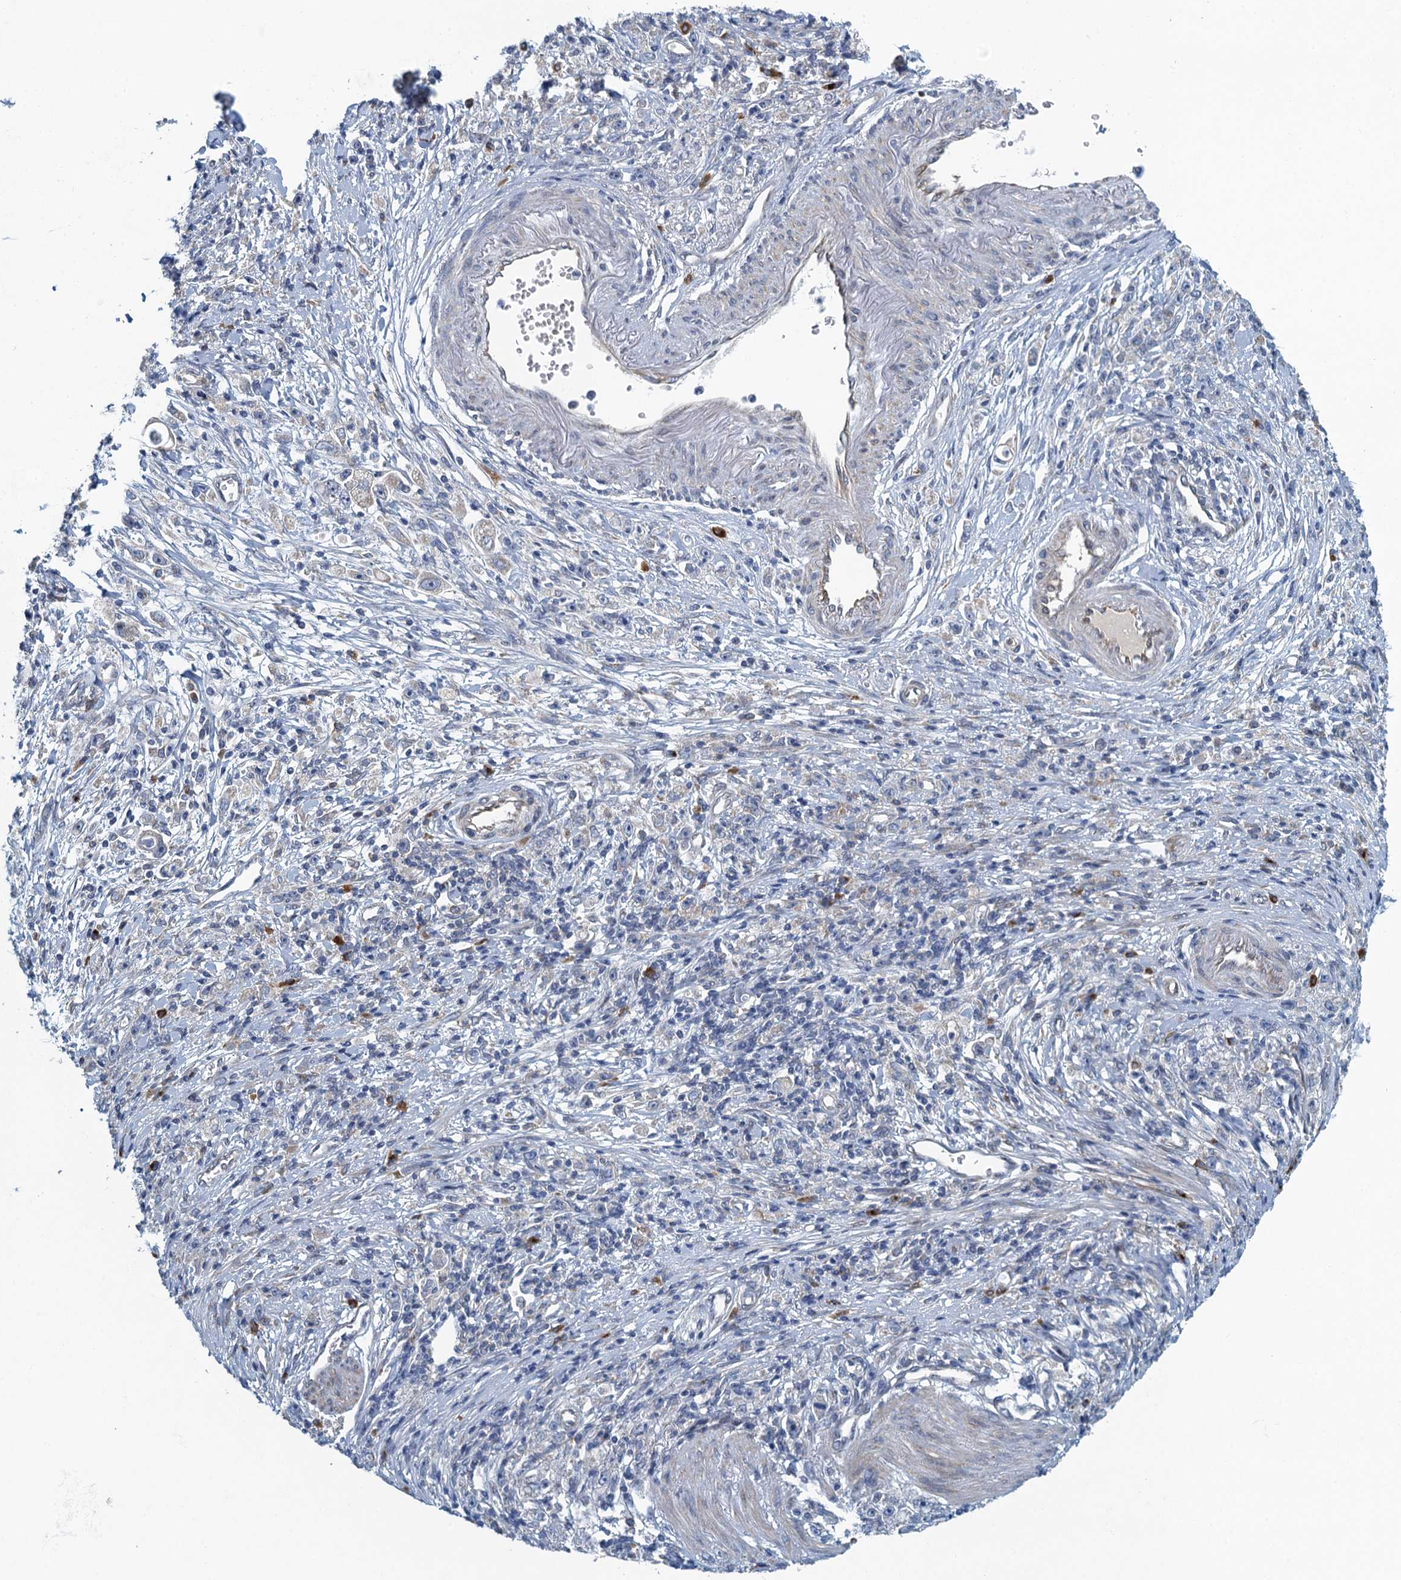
{"staining": {"intensity": "negative", "quantity": "none", "location": "none"}, "tissue": "stomach cancer", "cell_type": "Tumor cells", "image_type": "cancer", "snomed": [{"axis": "morphology", "description": "Adenocarcinoma, NOS"}, {"axis": "topography", "description": "Stomach"}], "caption": "Immunohistochemistry (IHC) of stomach adenocarcinoma shows no positivity in tumor cells.", "gene": "ALG2", "patient": {"sex": "female", "age": 59}}